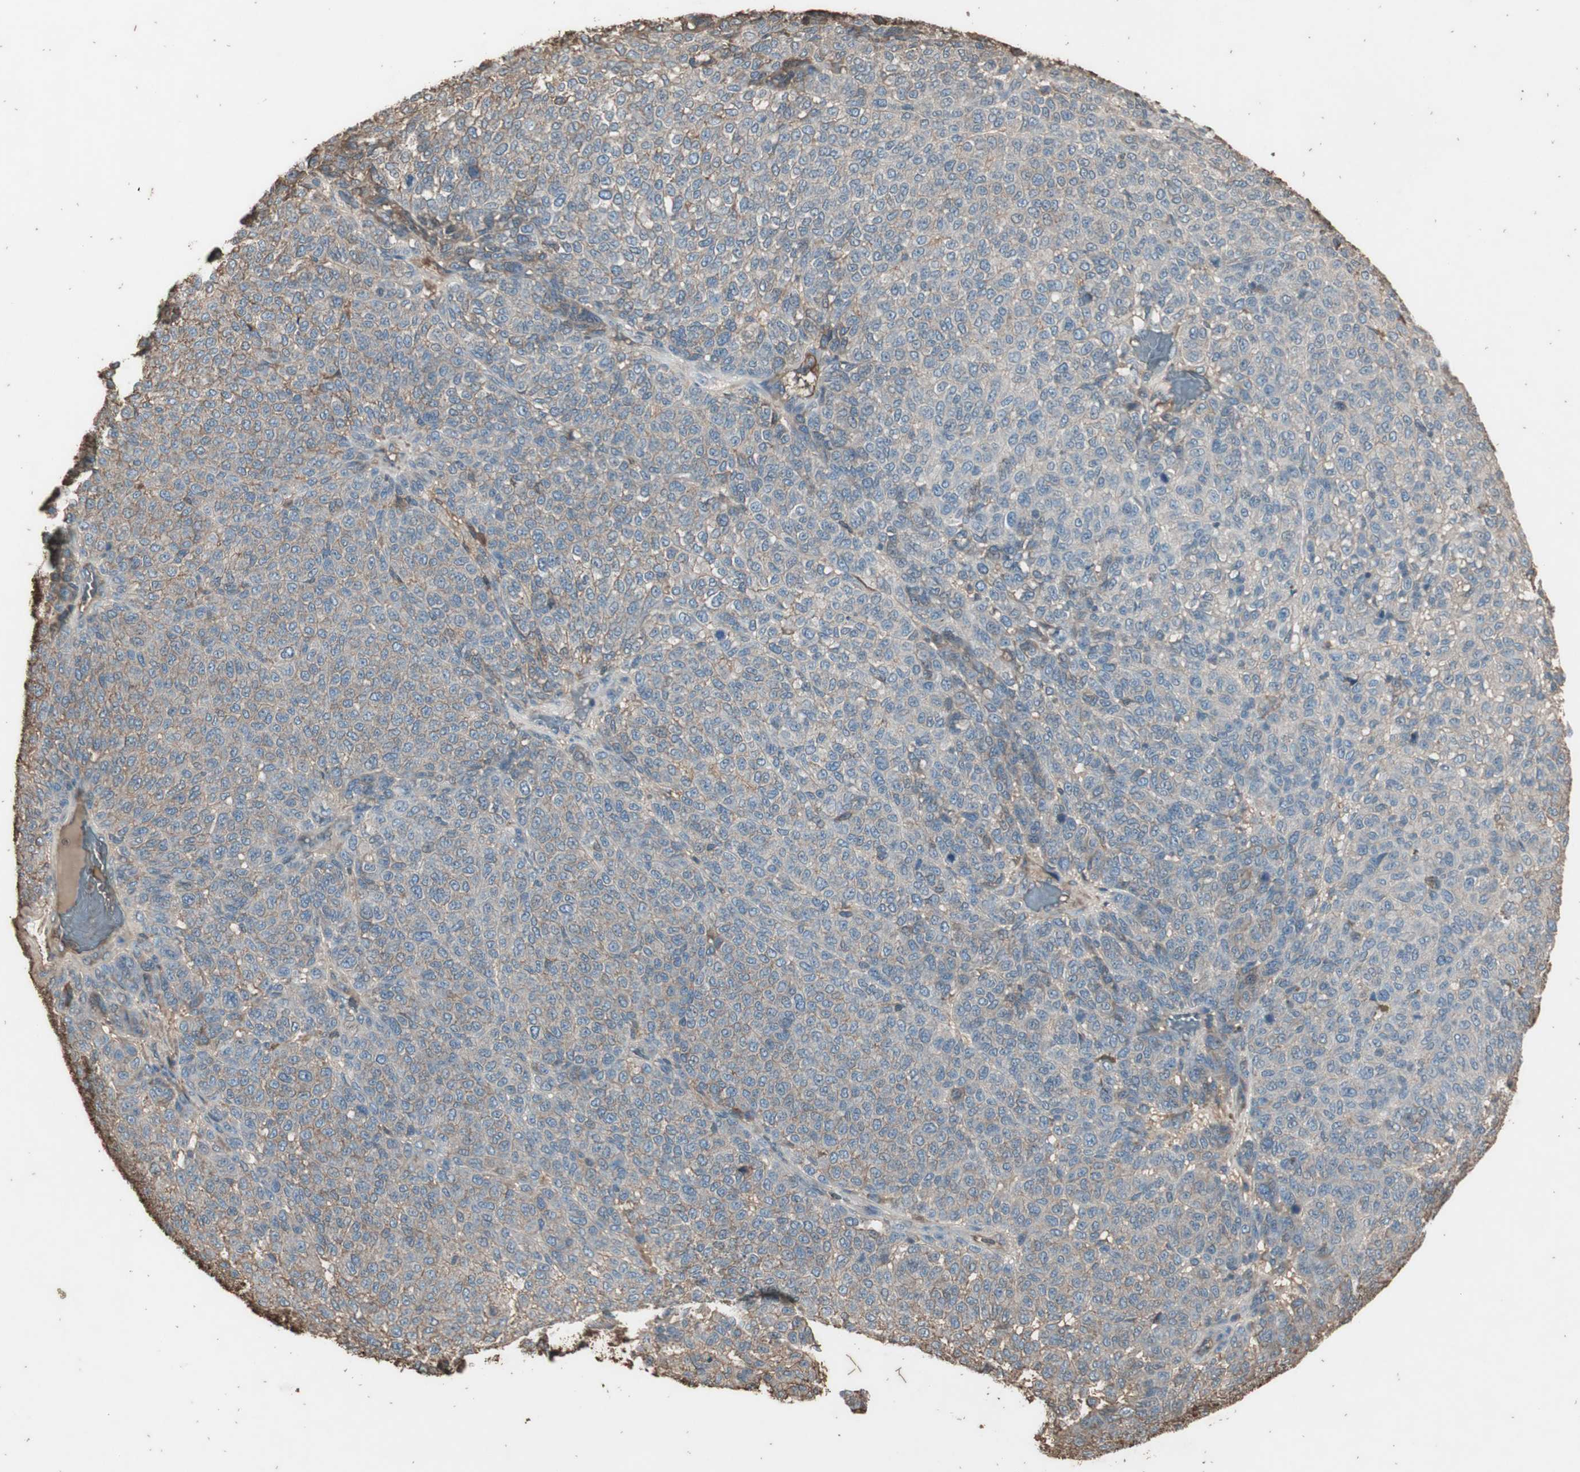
{"staining": {"intensity": "negative", "quantity": "none", "location": "none"}, "tissue": "melanoma", "cell_type": "Tumor cells", "image_type": "cancer", "snomed": [{"axis": "morphology", "description": "Malignant melanoma, NOS"}, {"axis": "topography", "description": "Skin"}], "caption": "The photomicrograph demonstrates no staining of tumor cells in melanoma. Nuclei are stained in blue.", "gene": "MMP14", "patient": {"sex": "male", "age": 59}}